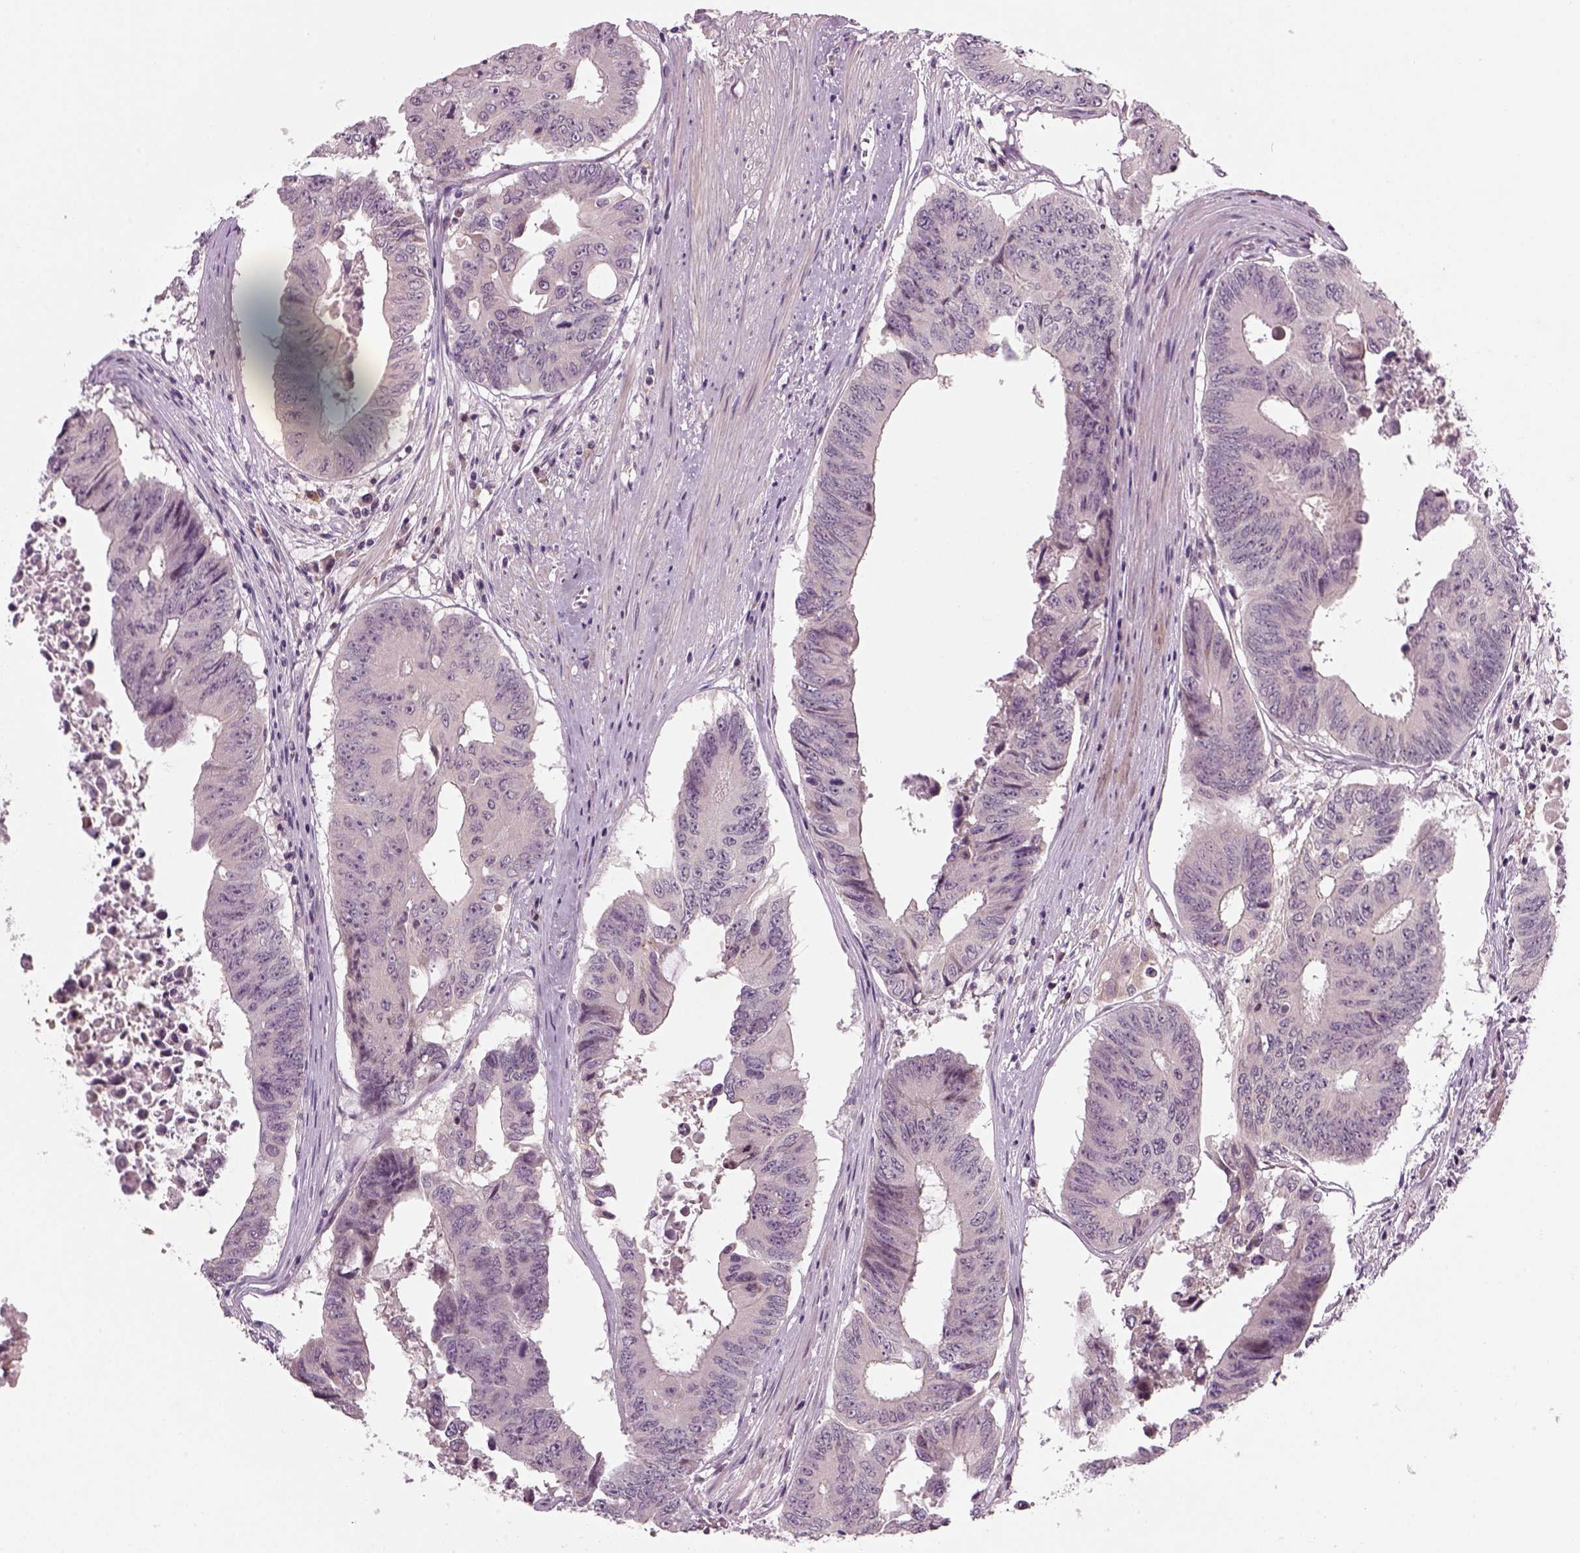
{"staining": {"intensity": "negative", "quantity": "none", "location": "none"}, "tissue": "colorectal cancer", "cell_type": "Tumor cells", "image_type": "cancer", "snomed": [{"axis": "morphology", "description": "Adenocarcinoma, NOS"}, {"axis": "topography", "description": "Rectum"}], "caption": "Tumor cells show no significant protein staining in colorectal cancer.", "gene": "GDNF", "patient": {"sex": "male", "age": 59}}